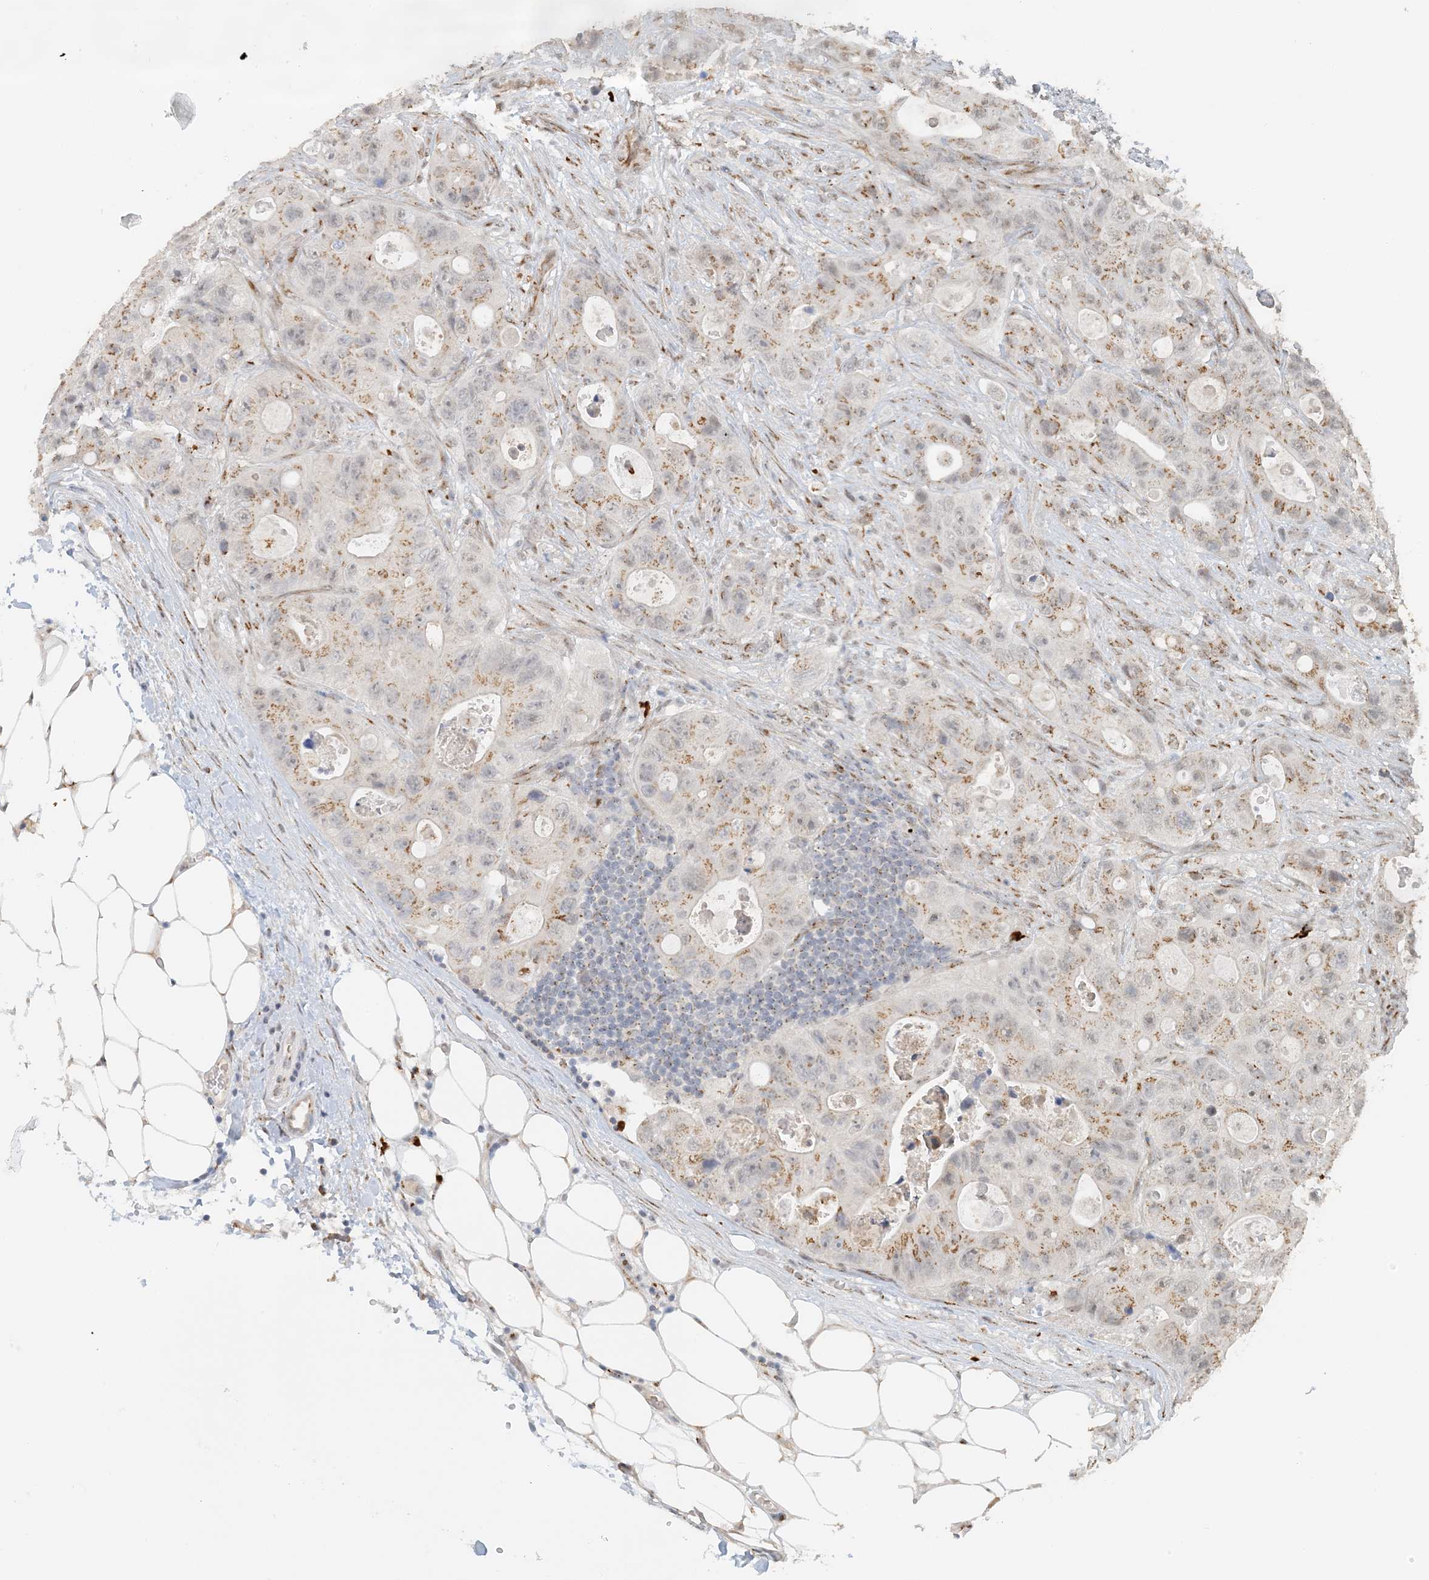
{"staining": {"intensity": "moderate", "quantity": "25%-75%", "location": "cytoplasmic/membranous"}, "tissue": "colorectal cancer", "cell_type": "Tumor cells", "image_type": "cancer", "snomed": [{"axis": "morphology", "description": "Adenocarcinoma, NOS"}, {"axis": "topography", "description": "Colon"}], "caption": "This photomicrograph shows colorectal cancer stained with immunohistochemistry to label a protein in brown. The cytoplasmic/membranous of tumor cells show moderate positivity for the protein. Nuclei are counter-stained blue.", "gene": "ZCCHC4", "patient": {"sex": "female", "age": 46}}